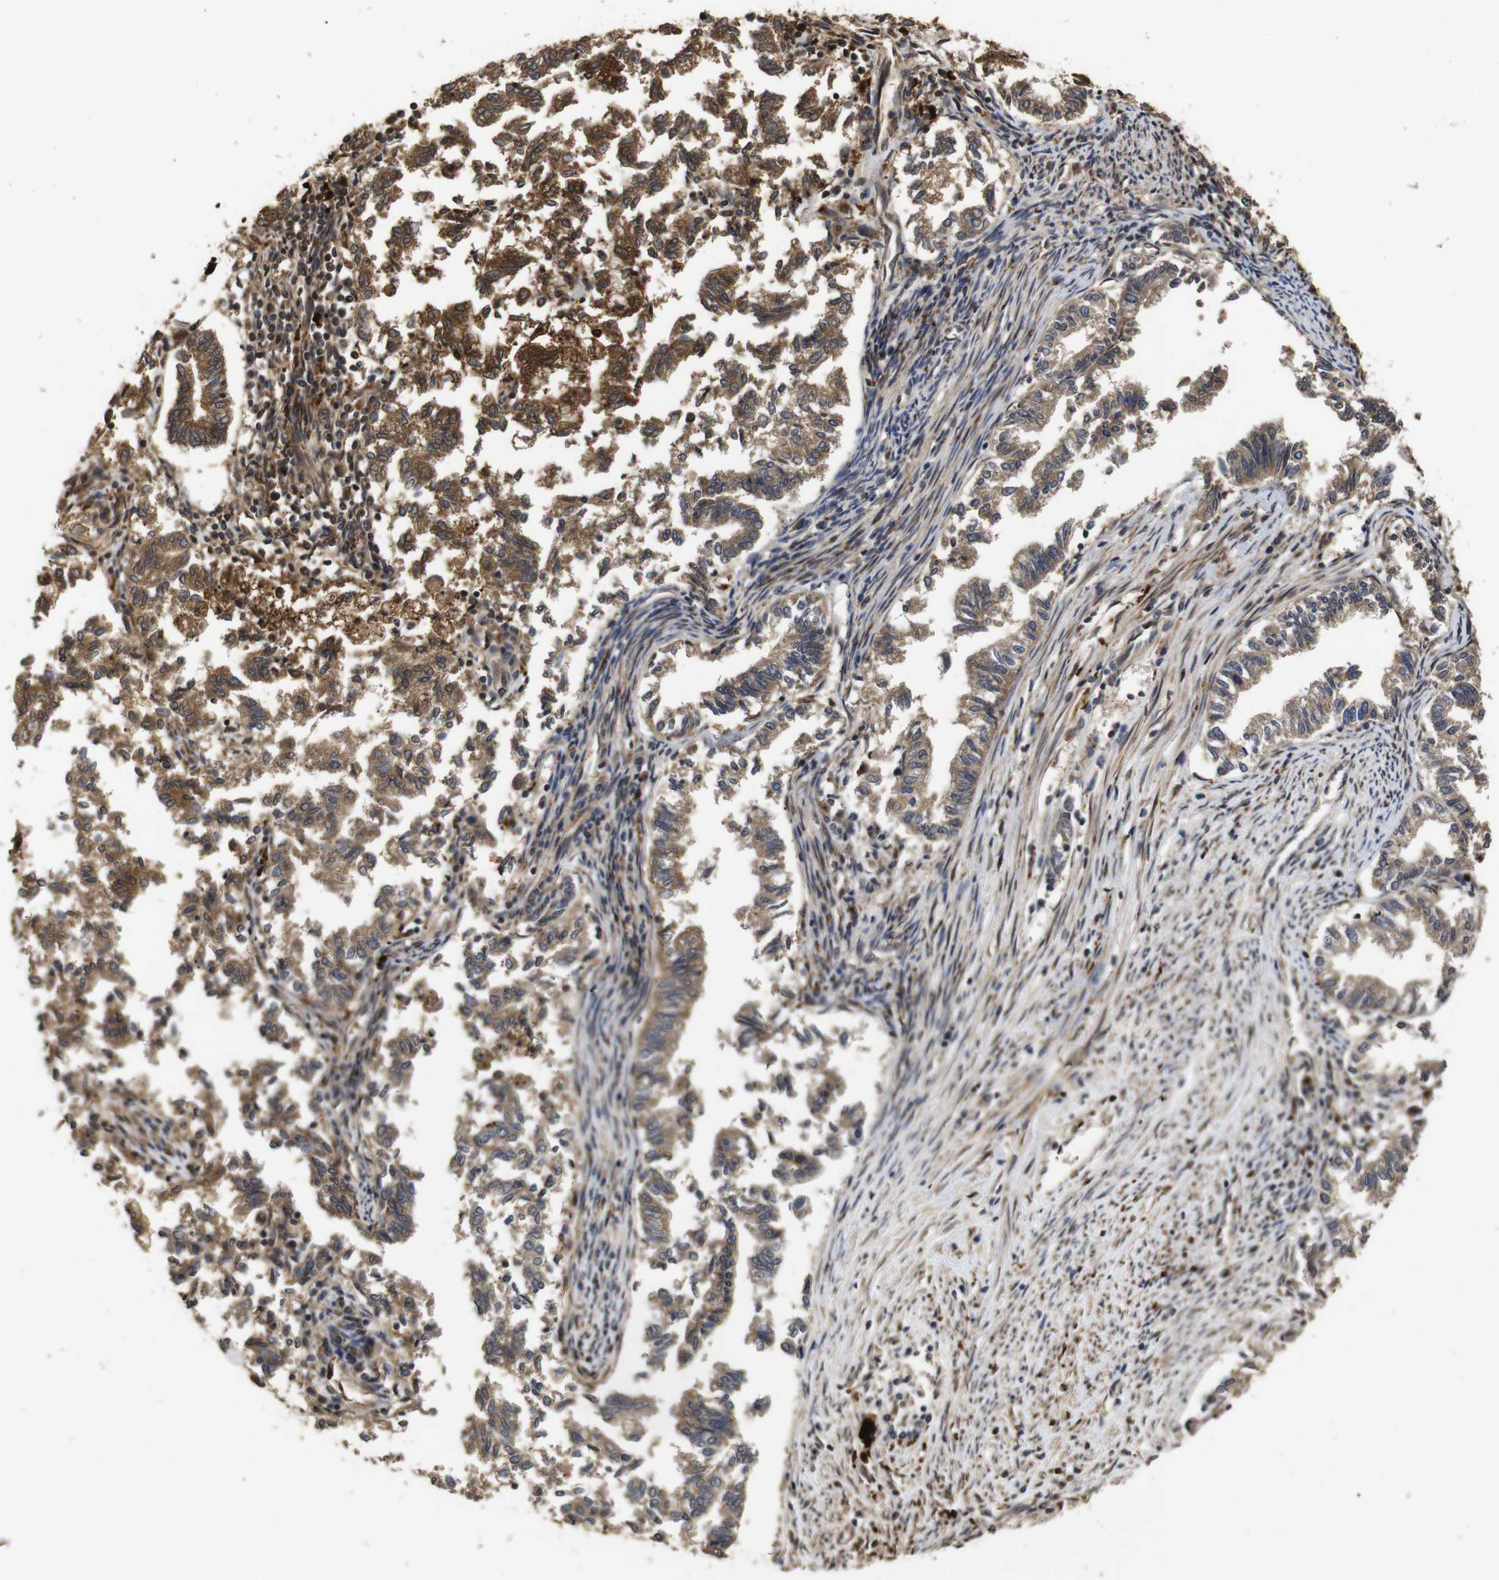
{"staining": {"intensity": "moderate", "quantity": ">75%", "location": "cytoplasmic/membranous"}, "tissue": "endometrial cancer", "cell_type": "Tumor cells", "image_type": "cancer", "snomed": [{"axis": "morphology", "description": "Necrosis, NOS"}, {"axis": "morphology", "description": "Adenocarcinoma, NOS"}, {"axis": "topography", "description": "Endometrium"}], "caption": "Tumor cells demonstrate medium levels of moderate cytoplasmic/membranous positivity in approximately >75% of cells in endometrial cancer (adenocarcinoma).", "gene": "PTPN14", "patient": {"sex": "female", "age": 79}}